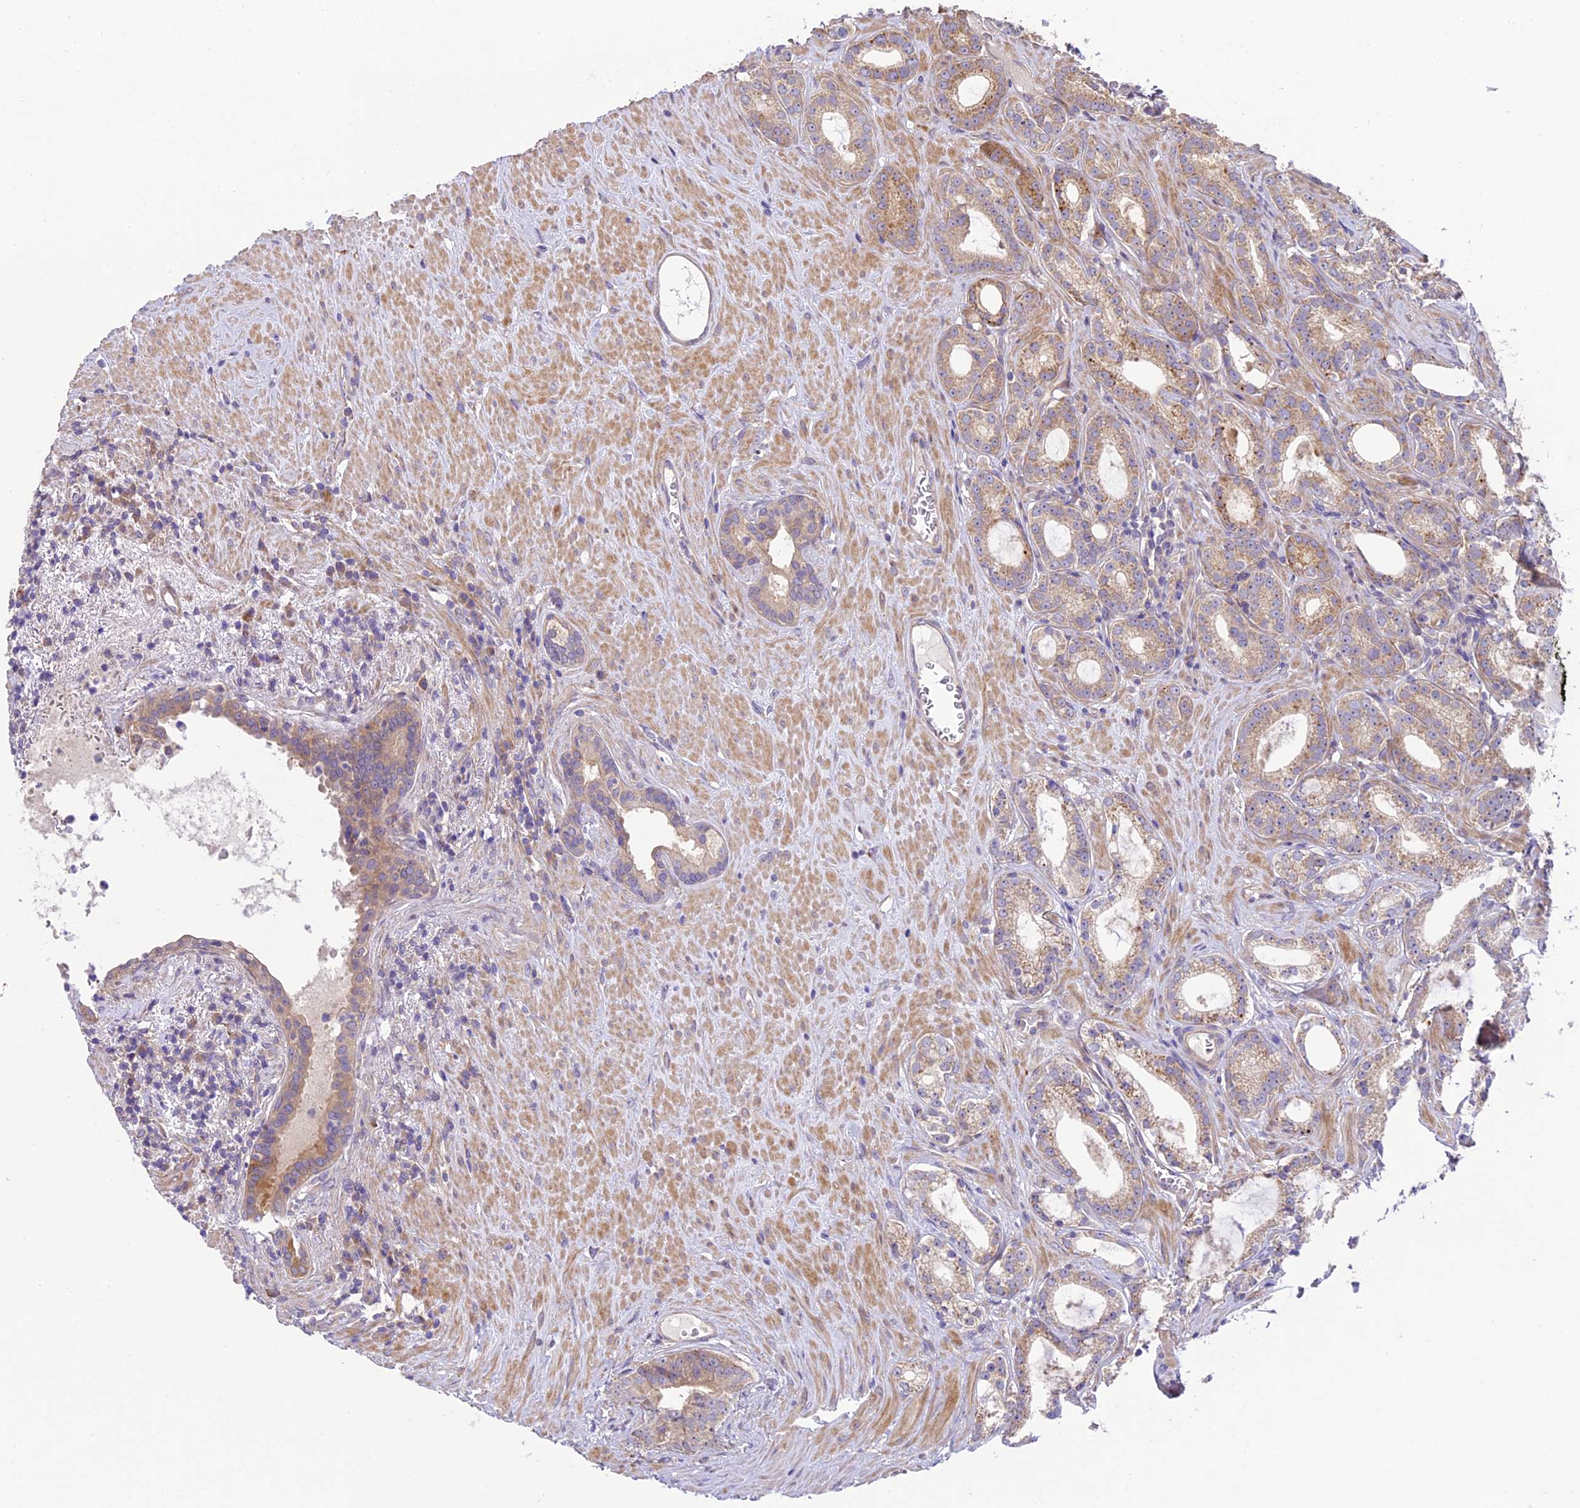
{"staining": {"intensity": "weak", "quantity": "25%-75%", "location": "cytoplasmic/membranous"}, "tissue": "prostate cancer", "cell_type": "Tumor cells", "image_type": "cancer", "snomed": [{"axis": "morphology", "description": "Adenocarcinoma, Low grade"}, {"axis": "topography", "description": "Prostate"}], "caption": "The photomicrograph reveals a brown stain indicating the presence of a protein in the cytoplasmic/membranous of tumor cells in prostate cancer.", "gene": "SPIRE1", "patient": {"sex": "male", "age": 71}}